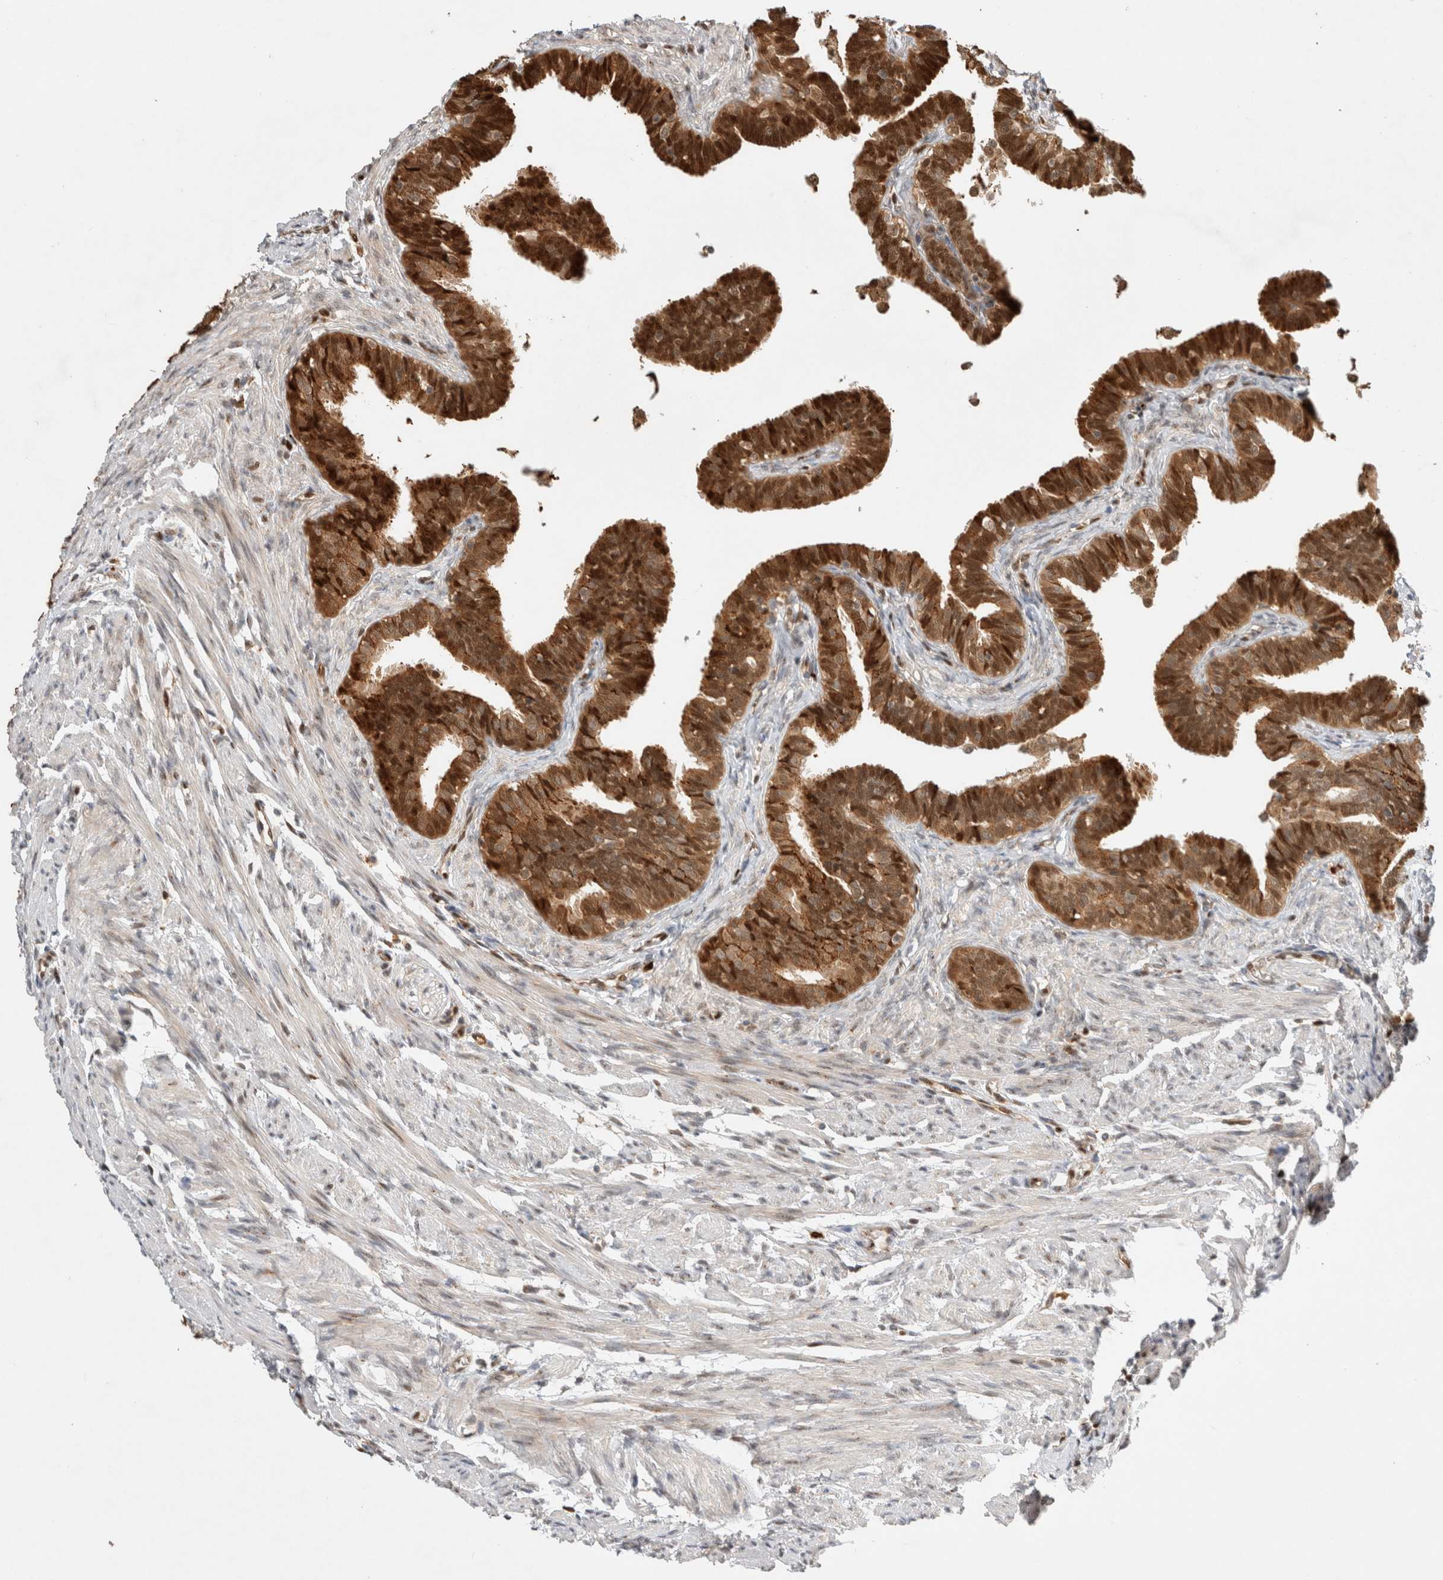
{"staining": {"intensity": "strong", "quantity": ">75%", "location": "cytoplasmic/membranous,nuclear"}, "tissue": "fallopian tube", "cell_type": "Glandular cells", "image_type": "normal", "snomed": [{"axis": "morphology", "description": "Normal tissue, NOS"}, {"axis": "topography", "description": "Fallopian tube"}, {"axis": "topography", "description": "Ovary"}], "caption": "The micrograph exhibits a brown stain indicating the presence of a protein in the cytoplasmic/membranous,nuclear of glandular cells in fallopian tube. The protein is stained brown, and the nuclei are stained in blue (DAB (3,3'-diaminobenzidine) IHC with brightfield microscopy, high magnification).", "gene": "OTUD6B", "patient": {"sex": "female", "age": 23}}